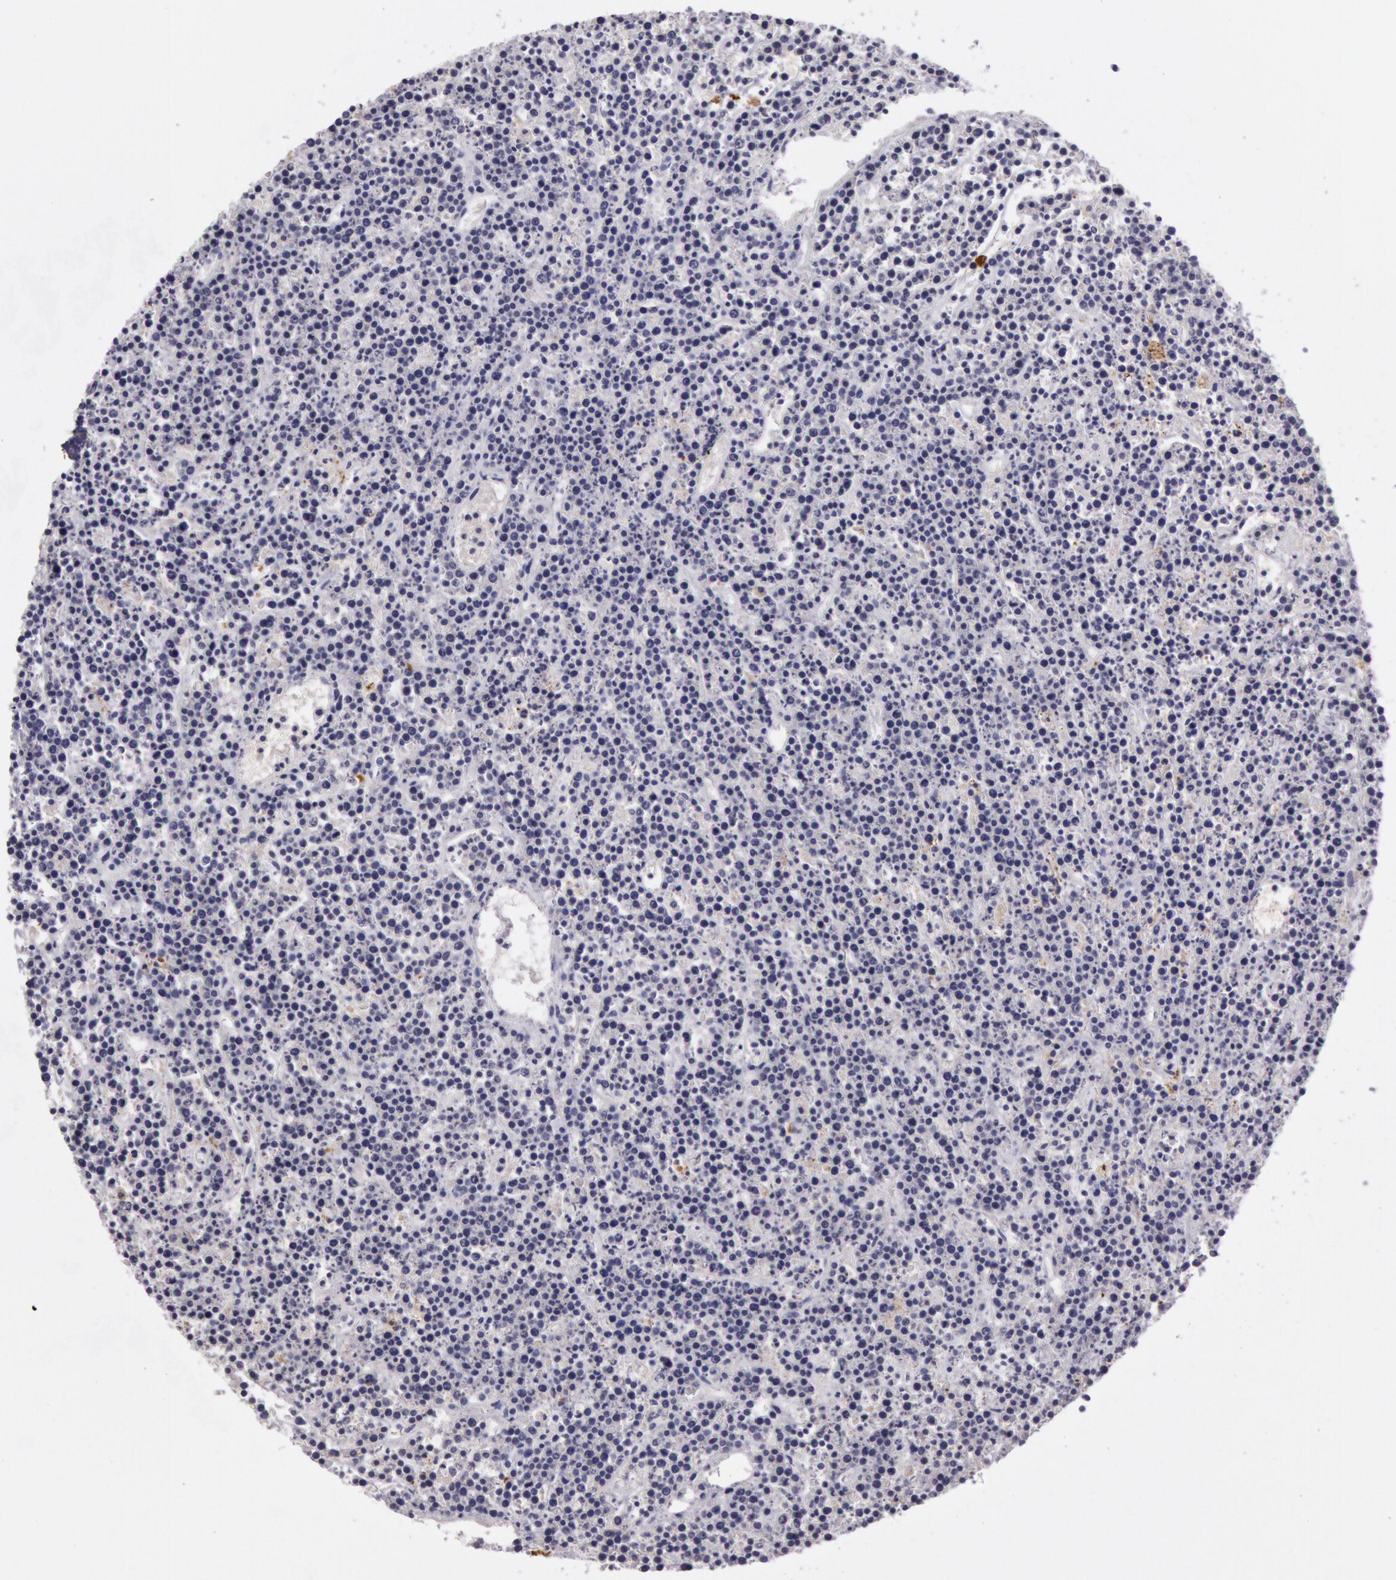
{"staining": {"intensity": "negative", "quantity": "none", "location": "none"}, "tissue": "lymphoma", "cell_type": "Tumor cells", "image_type": "cancer", "snomed": [{"axis": "morphology", "description": "Malignant lymphoma, non-Hodgkin's type, High grade"}, {"axis": "topography", "description": "Ovary"}], "caption": "This is an immunohistochemistry histopathology image of human high-grade malignant lymphoma, non-Hodgkin's type. There is no positivity in tumor cells.", "gene": "CKB", "patient": {"sex": "female", "age": 56}}